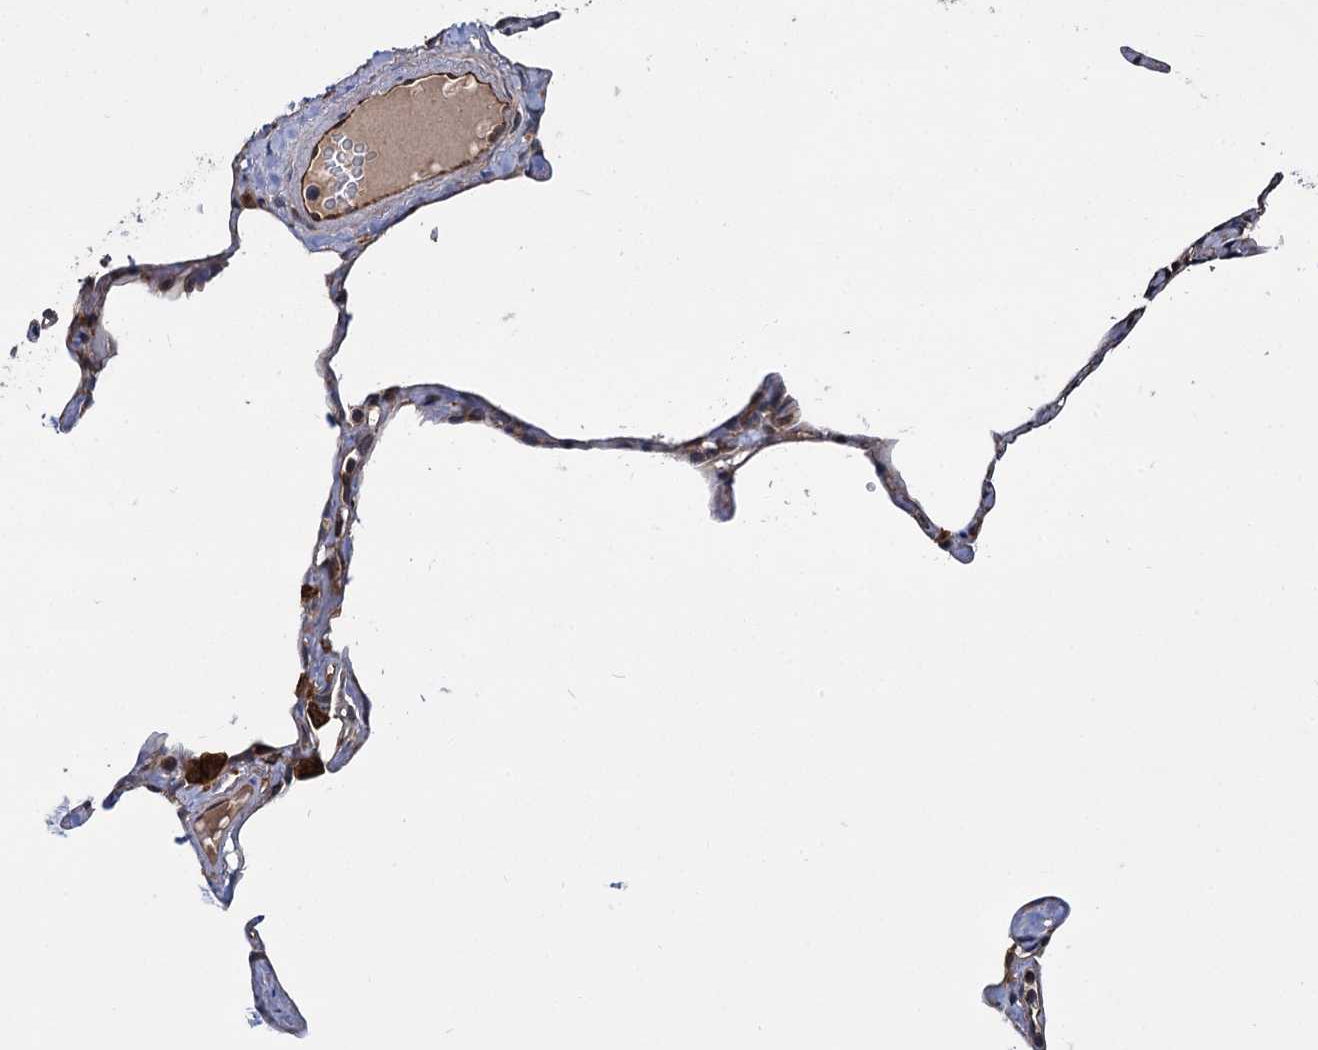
{"staining": {"intensity": "weak", "quantity": "25%-75%", "location": "cytoplasmic/membranous"}, "tissue": "lung", "cell_type": "Alveolar cells", "image_type": "normal", "snomed": [{"axis": "morphology", "description": "Normal tissue, NOS"}, {"axis": "topography", "description": "Lung"}], "caption": "Immunohistochemistry (IHC) of normal lung displays low levels of weak cytoplasmic/membranous expression in approximately 25%-75% of alveolar cells.", "gene": "ZFYVE19", "patient": {"sex": "male", "age": 65}}